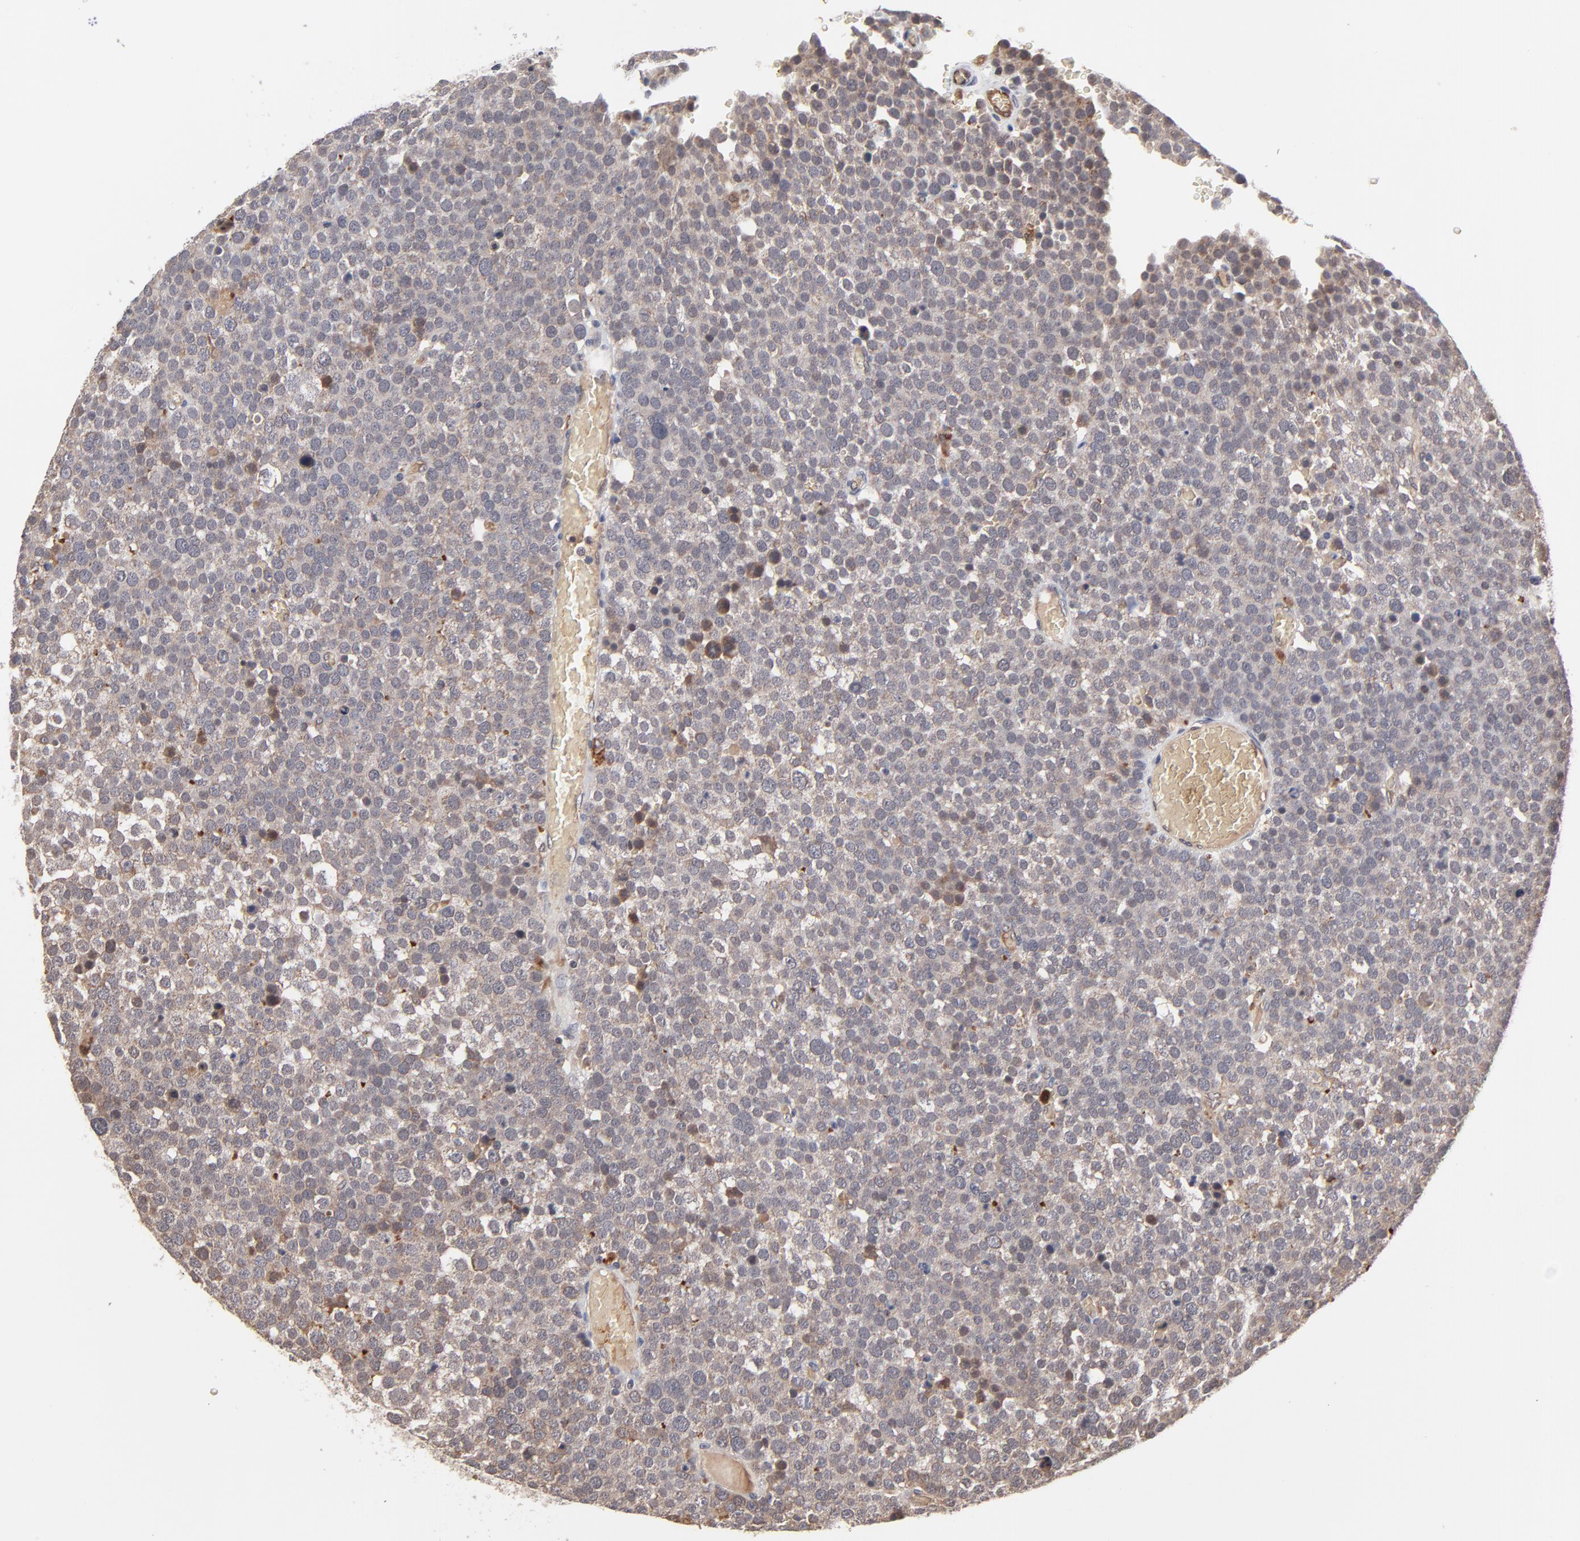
{"staining": {"intensity": "moderate", "quantity": "25%-75%", "location": "cytoplasmic/membranous,nuclear"}, "tissue": "testis cancer", "cell_type": "Tumor cells", "image_type": "cancer", "snomed": [{"axis": "morphology", "description": "Seminoma, NOS"}, {"axis": "topography", "description": "Testis"}], "caption": "A medium amount of moderate cytoplasmic/membranous and nuclear expression is seen in about 25%-75% of tumor cells in testis cancer (seminoma) tissue.", "gene": "CASP10", "patient": {"sex": "male", "age": 71}}